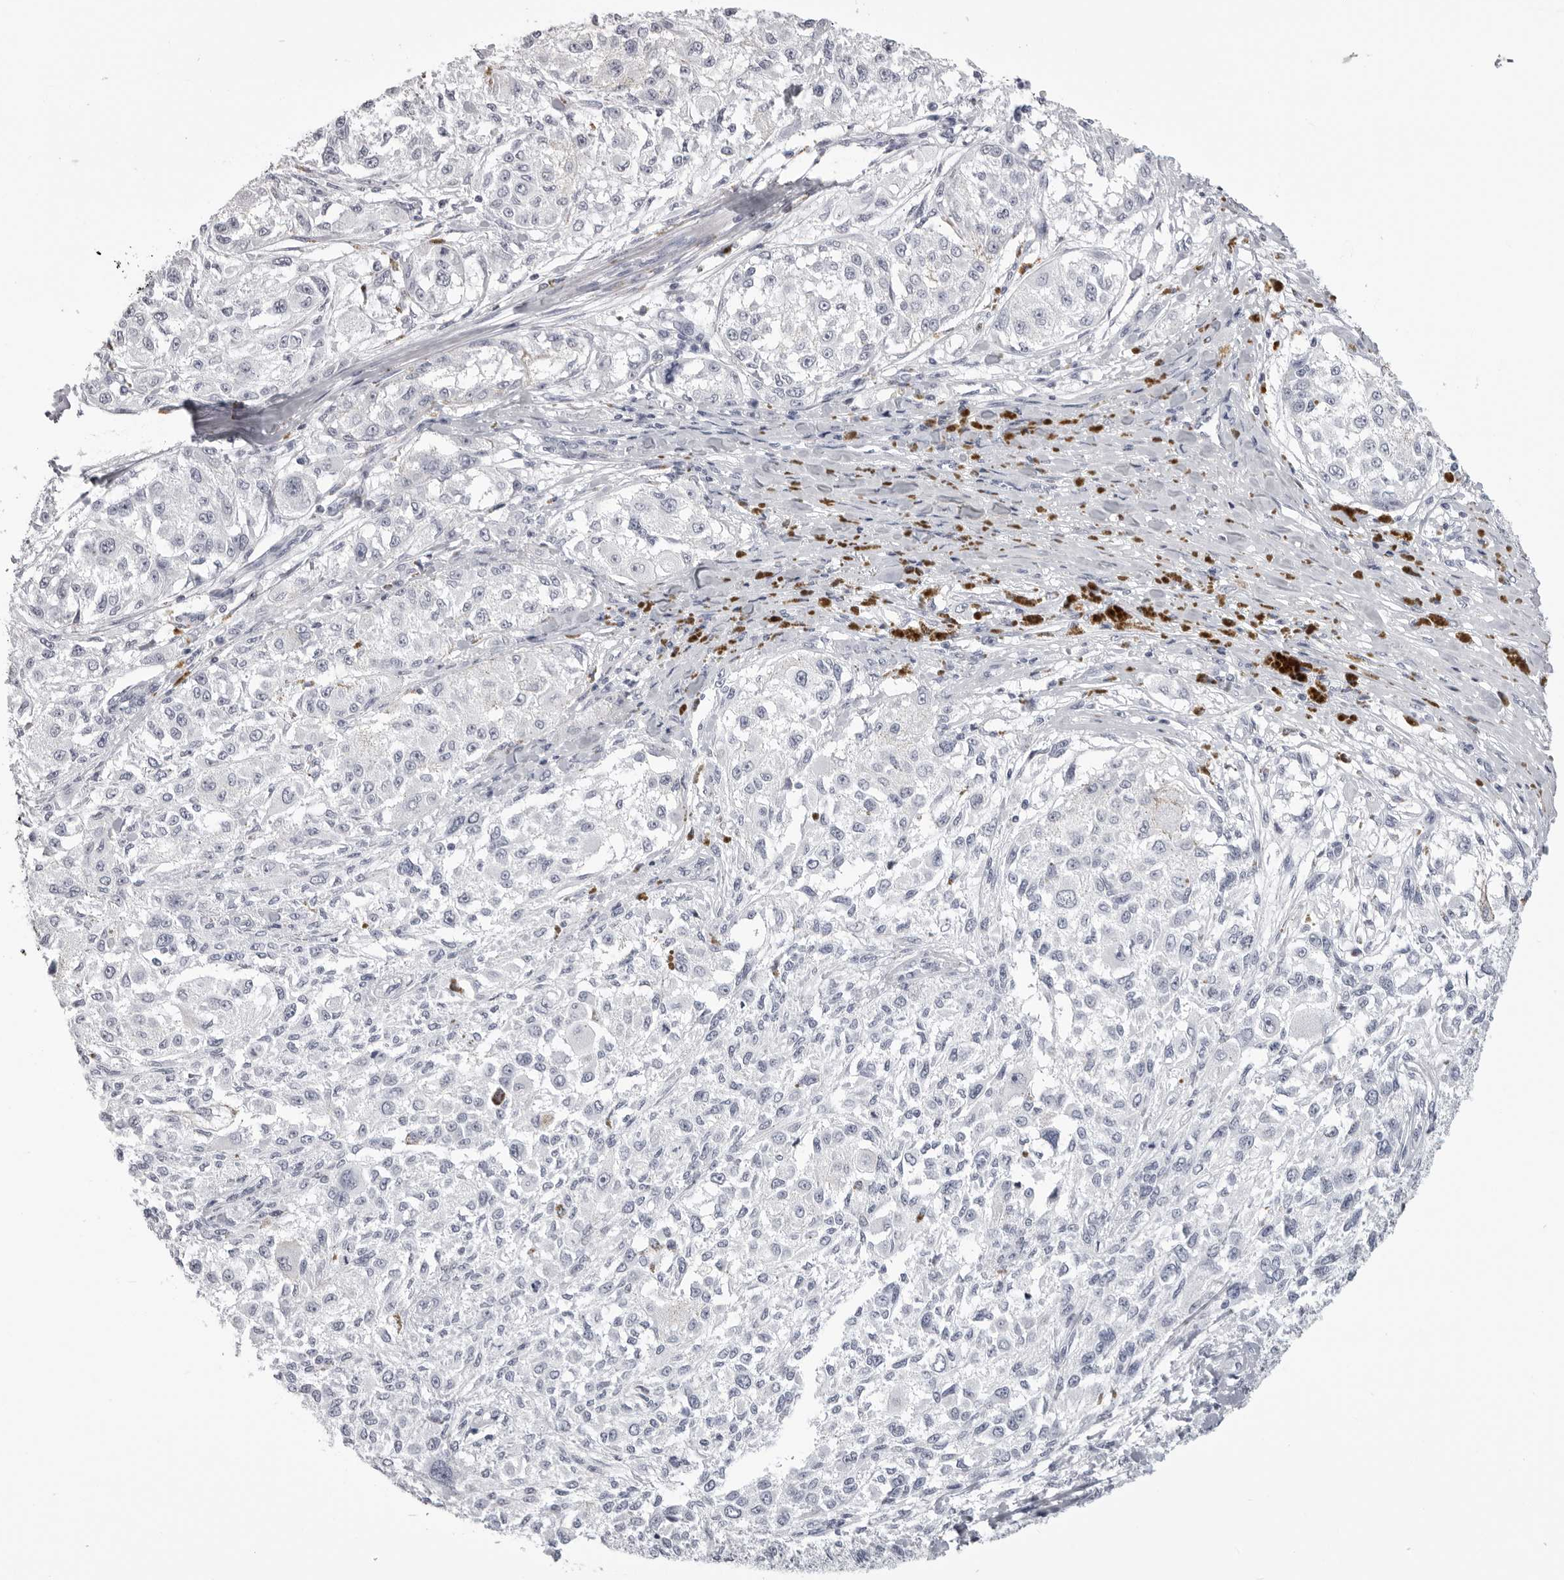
{"staining": {"intensity": "negative", "quantity": "none", "location": "none"}, "tissue": "melanoma", "cell_type": "Tumor cells", "image_type": "cancer", "snomed": [{"axis": "morphology", "description": "Necrosis, NOS"}, {"axis": "morphology", "description": "Malignant melanoma, NOS"}, {"axis": "topography", "description": "Skin"}], "caption": "This is a histopathology image of immunohistochemistry (IHC) staining of malignant melanoma, which shows no positivity in tumor cells.", "gene": "CST1", "patient": {"sex": "female", "age": 87}}